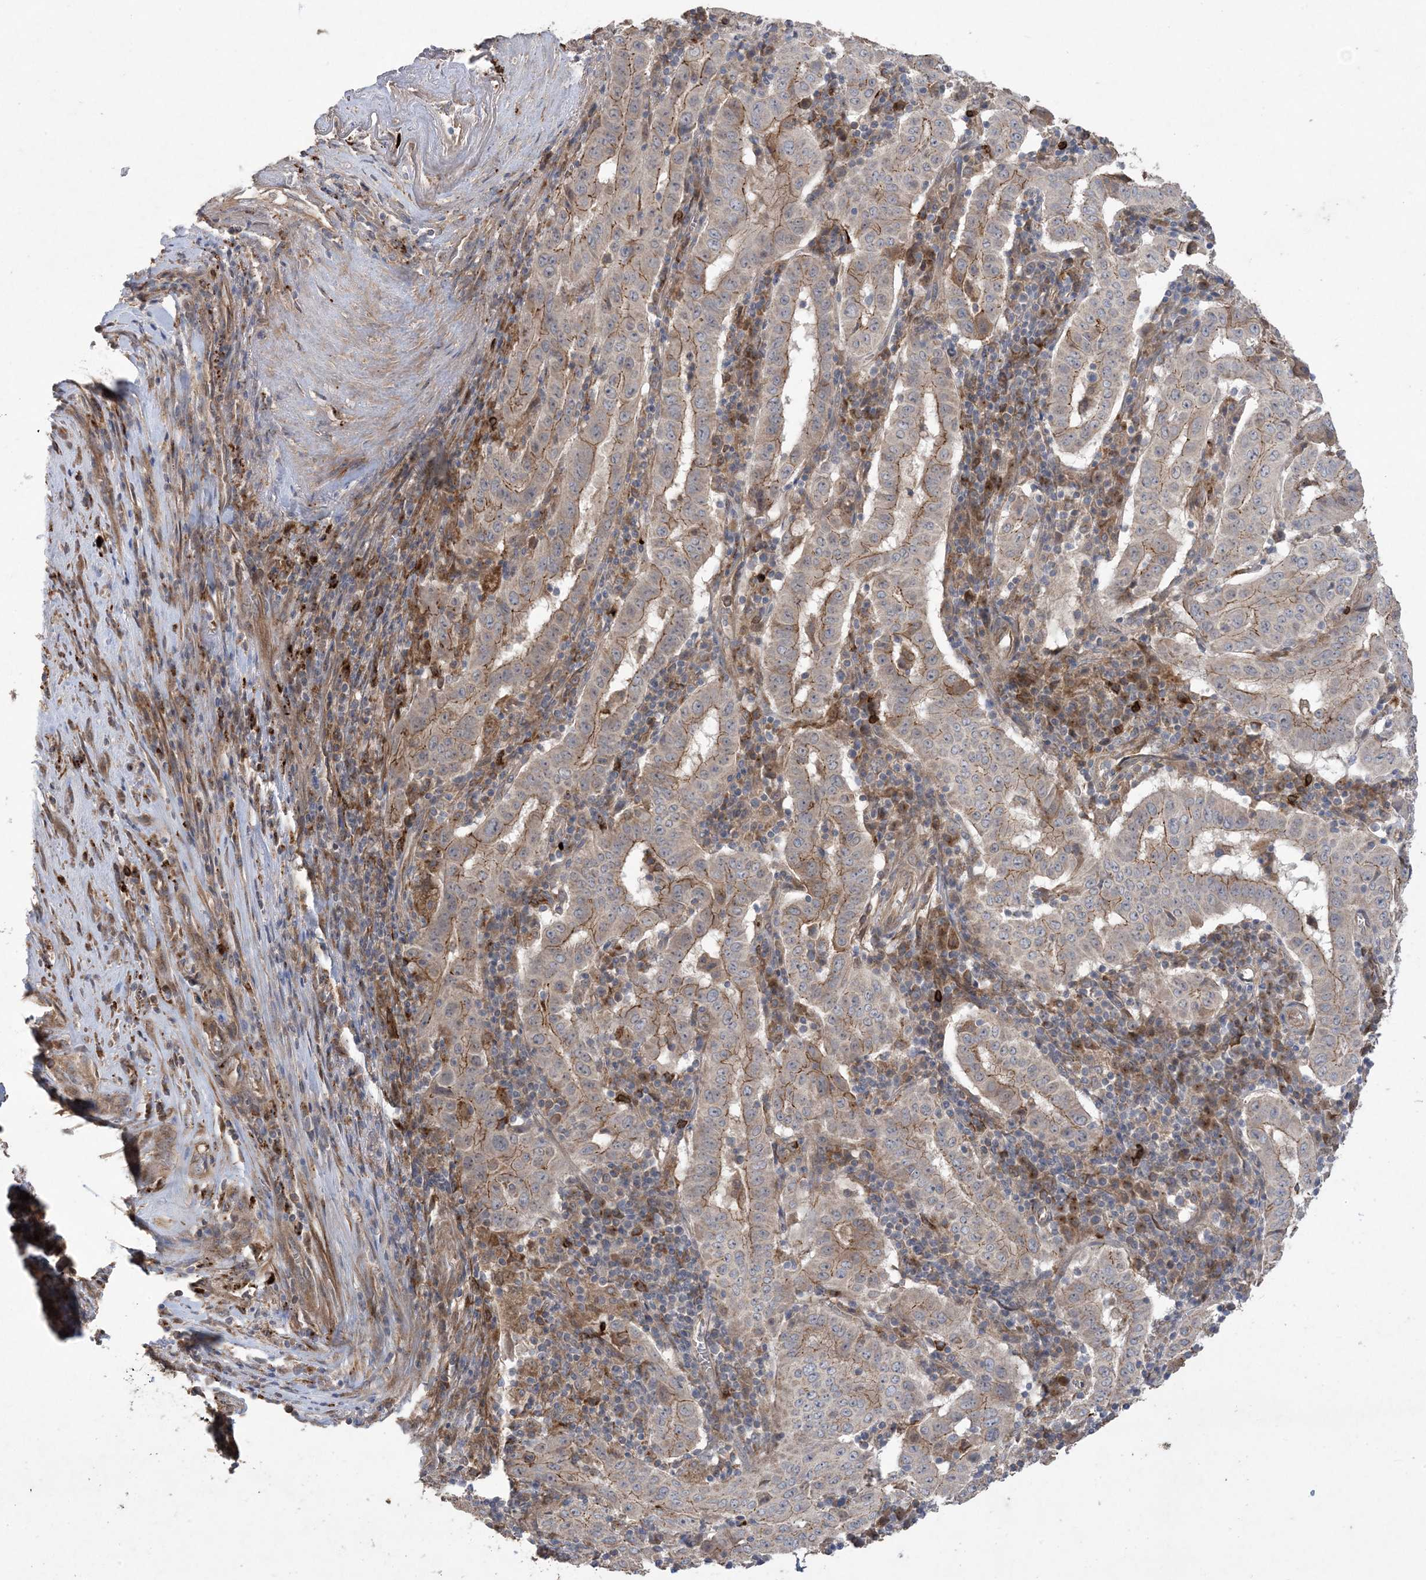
{"staining": {"intensity": "moderate", "quantity": "25%-75%", "location": "cytoplasmic/membranous"}, "tissue": "pancreatic cancer", "cell_type": "Tumor cells", "image_type": "cancer", "snomed": [{"axis": "morphology", "description": "Adenocarcinoma, NOS"}, {"axis": "topography", "description": "Pancreas"}], "caption": "Pancreatic cancer tissue displays moderate cytoplasmic/membranous positivity in about 25%-75% of tumor cells, visualized by immunohistochemistry. Immunohistochemistry (ihc) stains the protein in brown and the nuclei are stained blue.", "gene": "MASP2", "patient": {"sex": "male", "age": 63}}